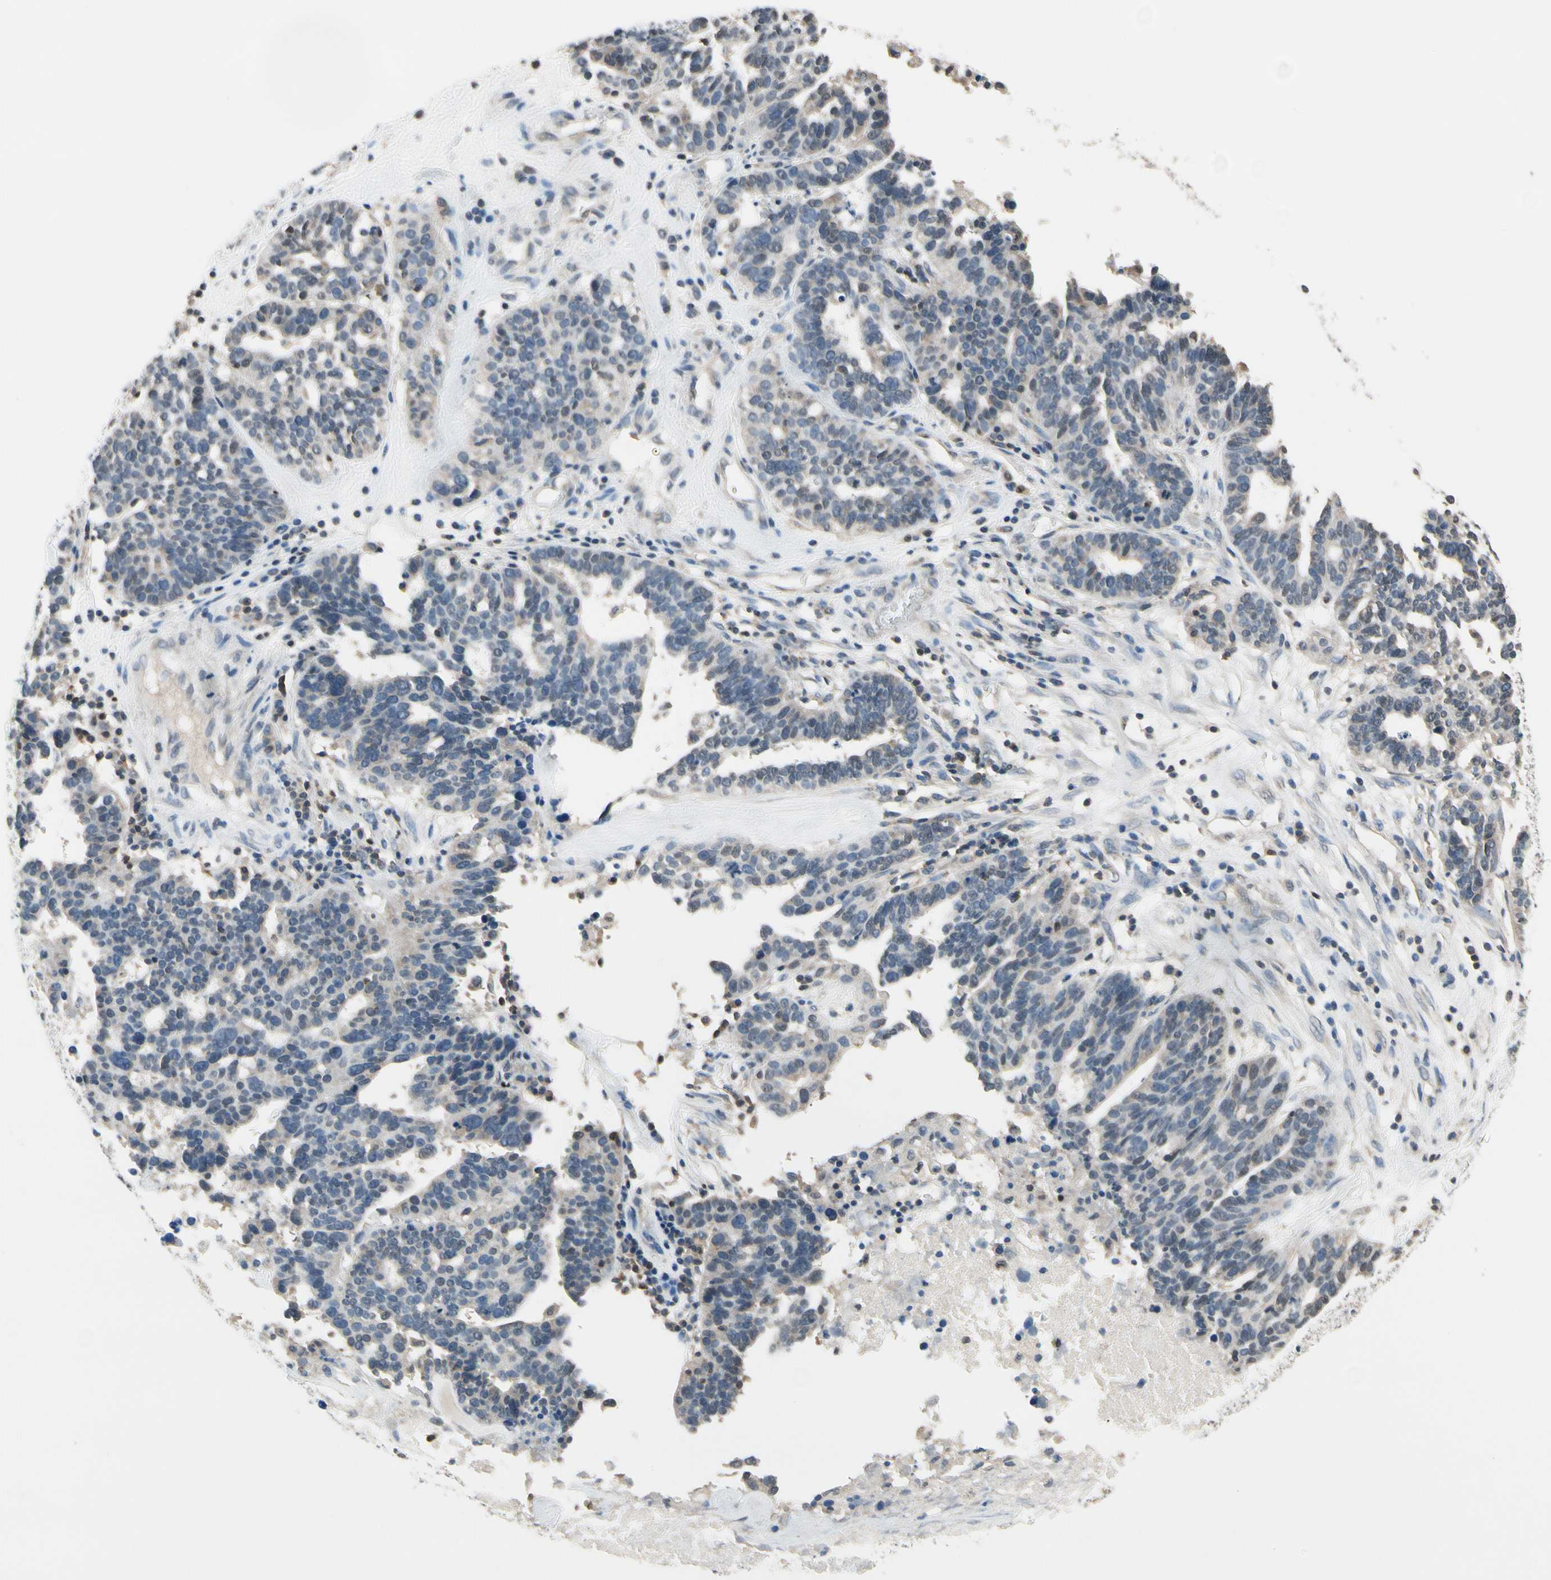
{"staining": {"intensity": "weak", "quantity": "<25%", "location": "cytoplasmic/membranous"}, "tissue": "ovarian cancer", "cell_type": "Tumor cells", "image_type": "cancer", "snomed": [{"axis": "morphology", "description": "Cystadenocarcinoma, serous, NOS"}, {"axis": "topography", "description": "Ovary"}], "caption": "DAB (3,3'-diaminobenzidine) immunohistochemical staining of human serous cystadenocarcinoma (ovarian) displays no significant positivity in tumor cells.", "gene": "NFATC2", "patient": {"sex": "female", "age": 59}}